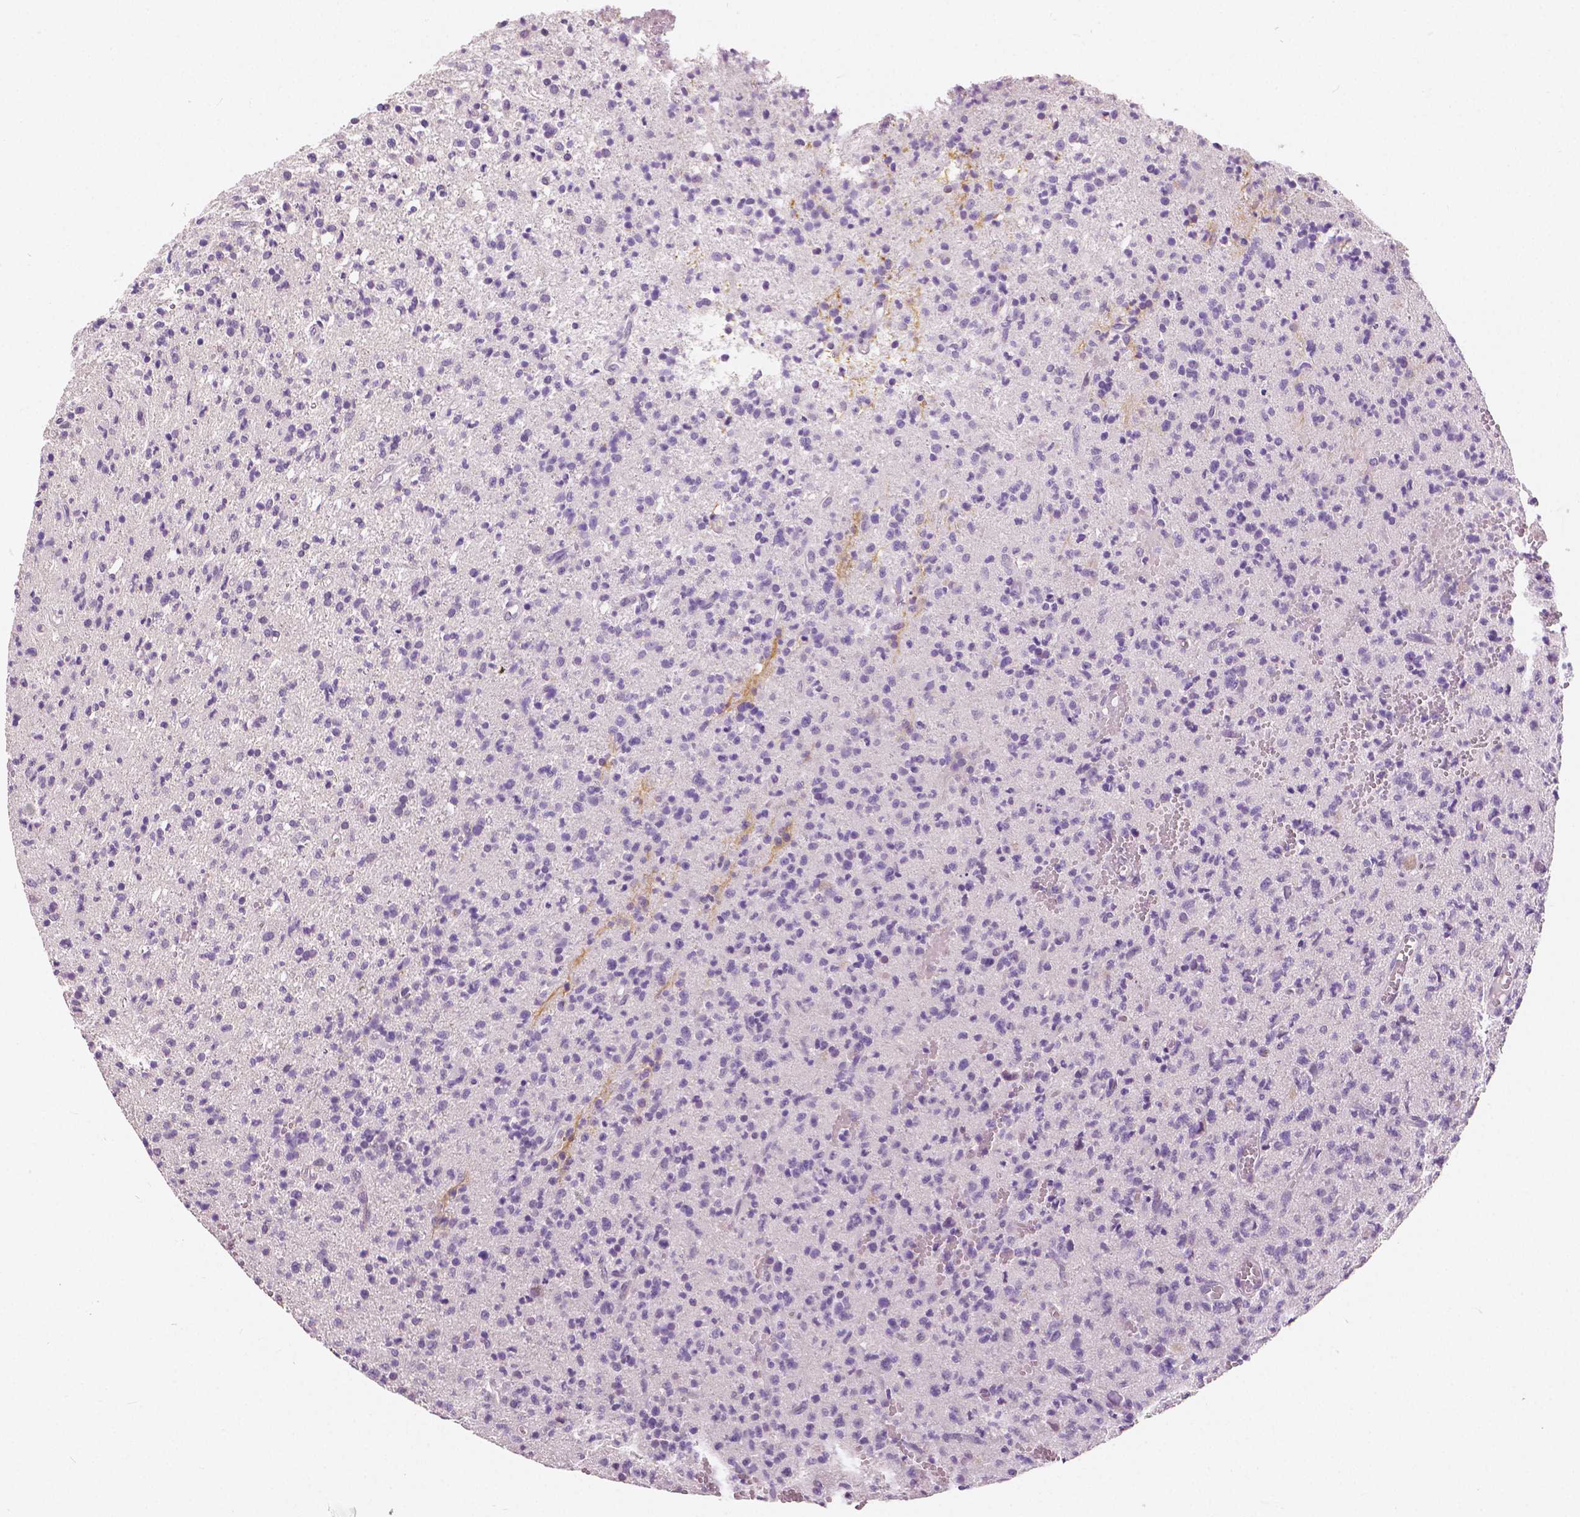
{"staining": {"intensity": "negative", "quantity": "none", "location": "none"}, "tissue": "glioma", "cell_type": "Tumor cells", "image_type": "cancer", "snomed": [{"axis": "morphology", "description": "Glioma, malignant, Low grade"}, {"axis": "topography", "description": "Brain"}], "caption": "IHC image of neoplastic tissue: glioma stained with DAB (3,3'-diaminobenzidine) exhibits no significant protein positivity in tumor cells.", "gene": "TKFC", "patient": {"sex": "male", "age": 64}}